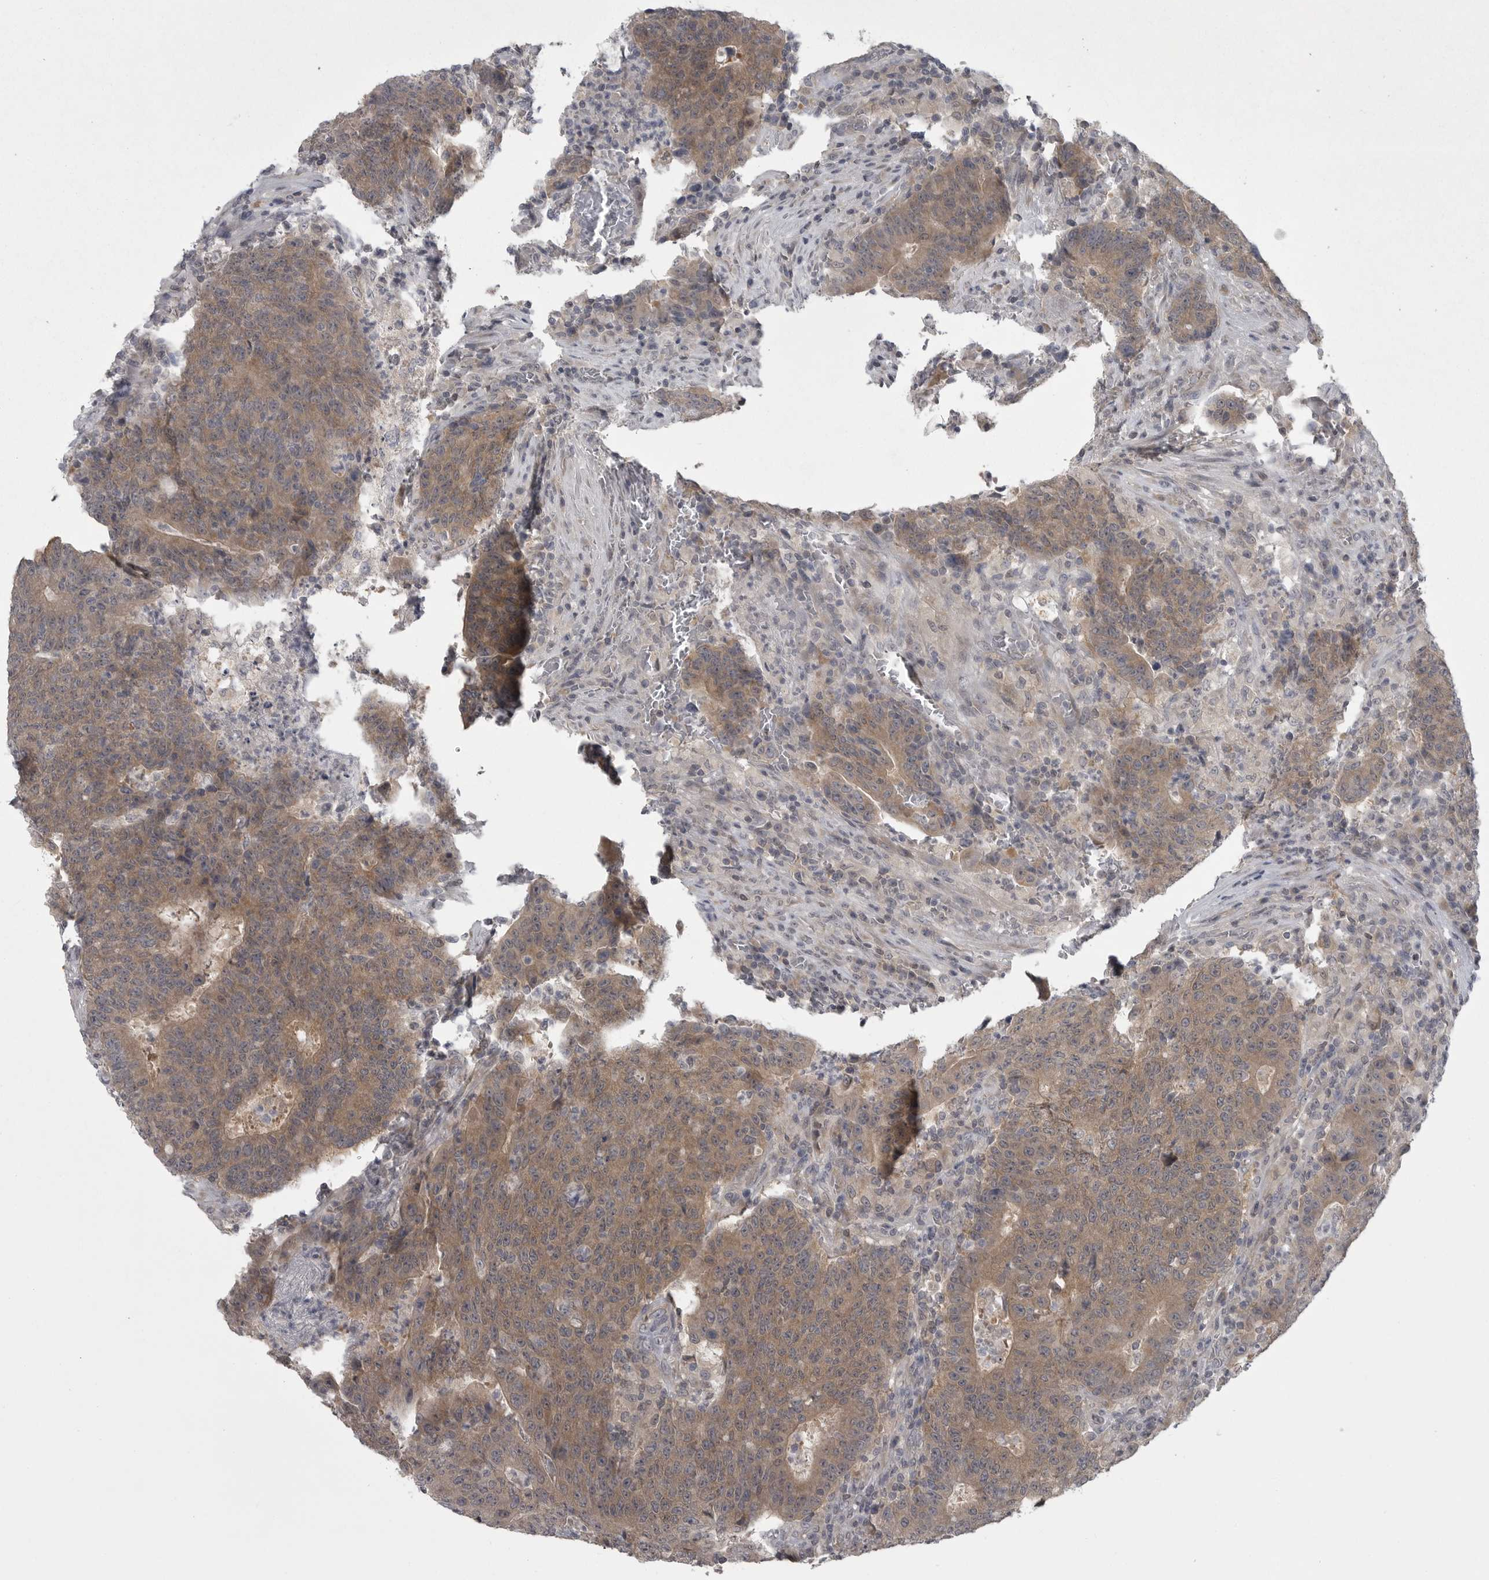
{"staining": {"intensity": "moderate", "quantity": ">75%", "location": "cytoplasmic/membranous"}, "tissue": "colorectal cancer", "cell_type": "Tumor cells", "image_type": "cancer", "snomed": [{"axis": "morphology", "description": "Adenocarcinoma, NOS"}, {"axis": "topography", "description": "Colon"}], "caption": "A micrograph of colorectal cancer stained for a protein displays moderate cytoplasmic/membranous brown staining in tumor cells.", "gene": "PHF13", "patient": {"sex": "female", "age": 75}}